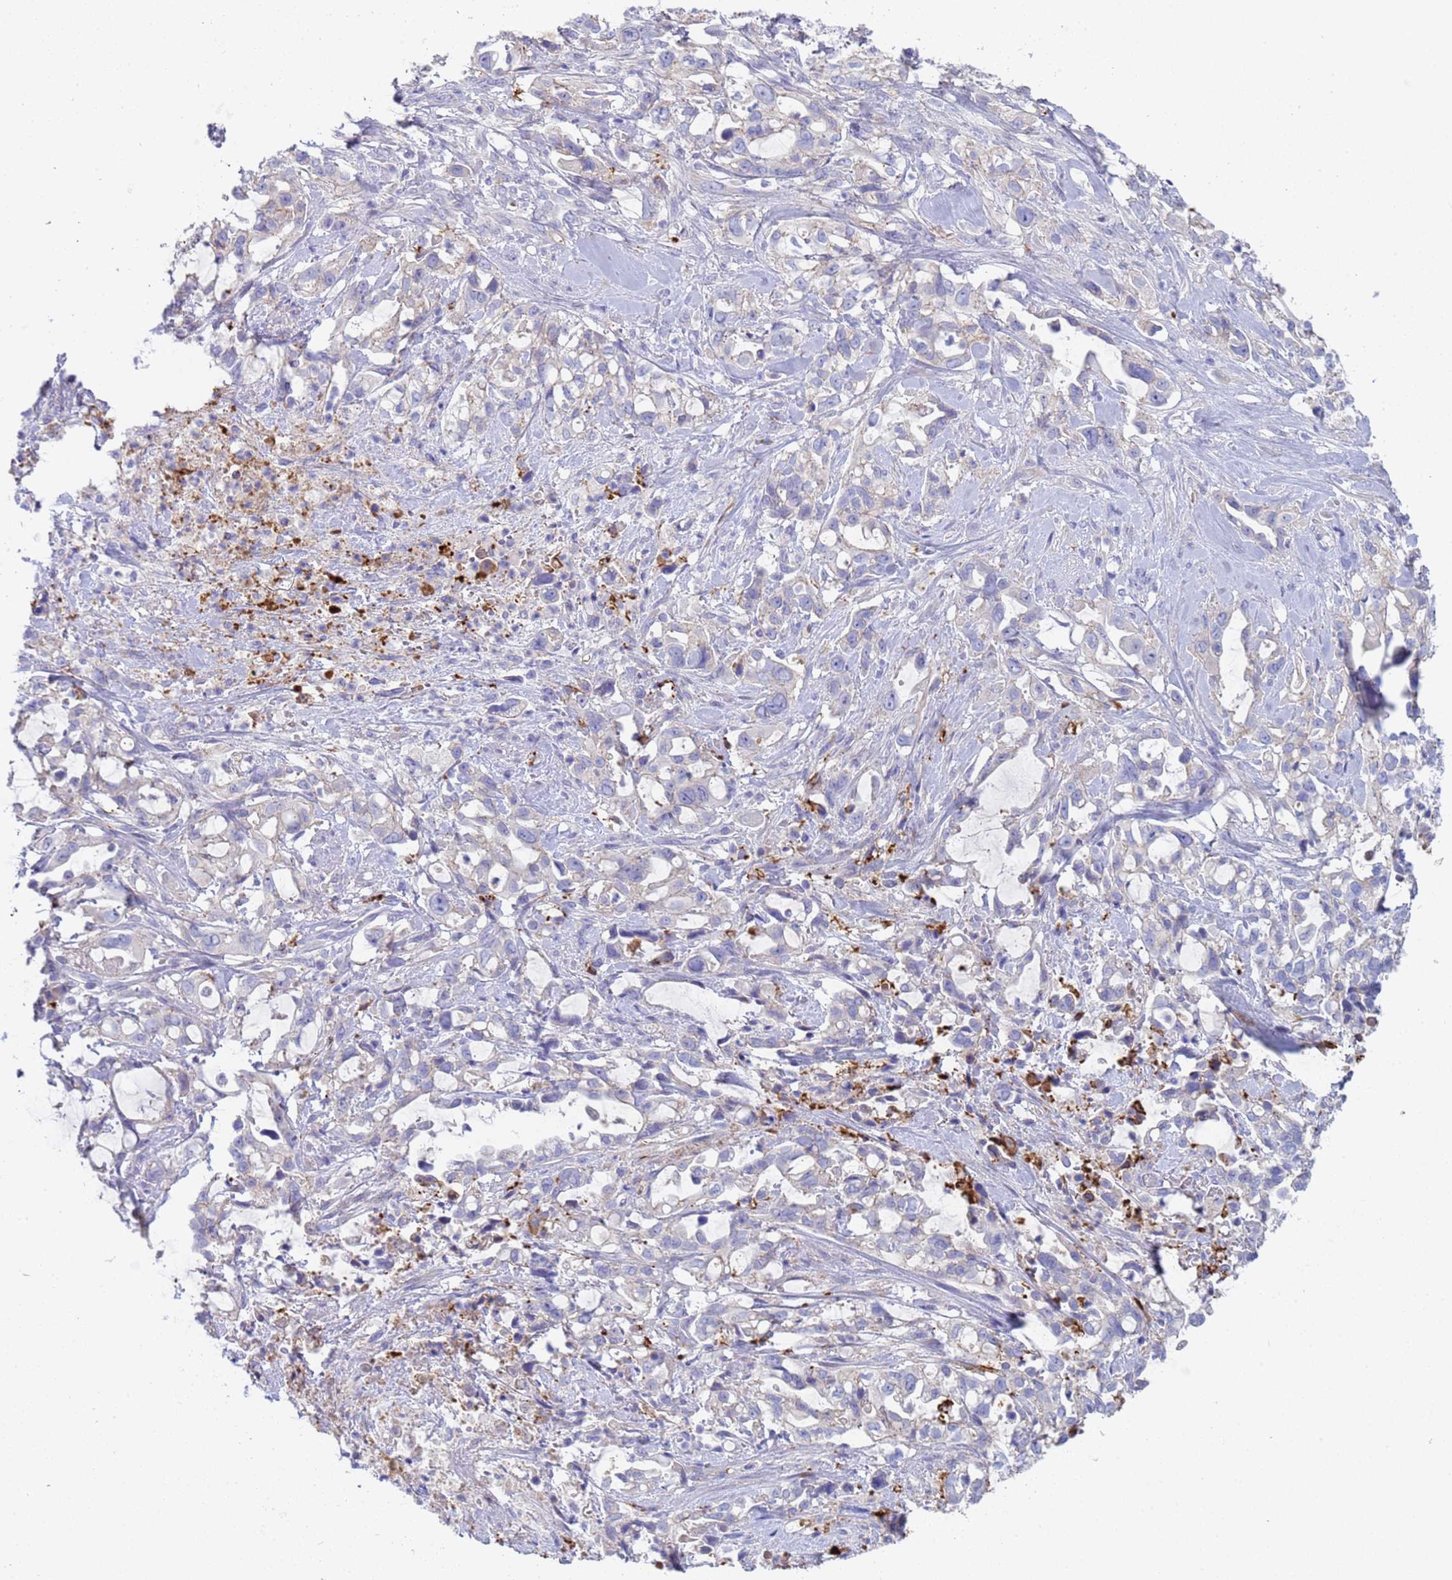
{"staining": {"intensity": "negative", "quantity": "none", "location": "none"}, "tissue": "pancreatic cancer", "cell_type": "Tumor cells", "image_type": "cancer", "snomed": [{"axis": "morphology", "description": "Adenocarcinoma, NOS"}, {"axis": "topography", "description": "Pancreas"}], "caption": "The IHC photomicrograph has no significant expression in tumor cells of adenocarcinoma (pancreatic) tissue.", "gene": "C4orf46", "patient": {"sex": "female", "age": 61}}